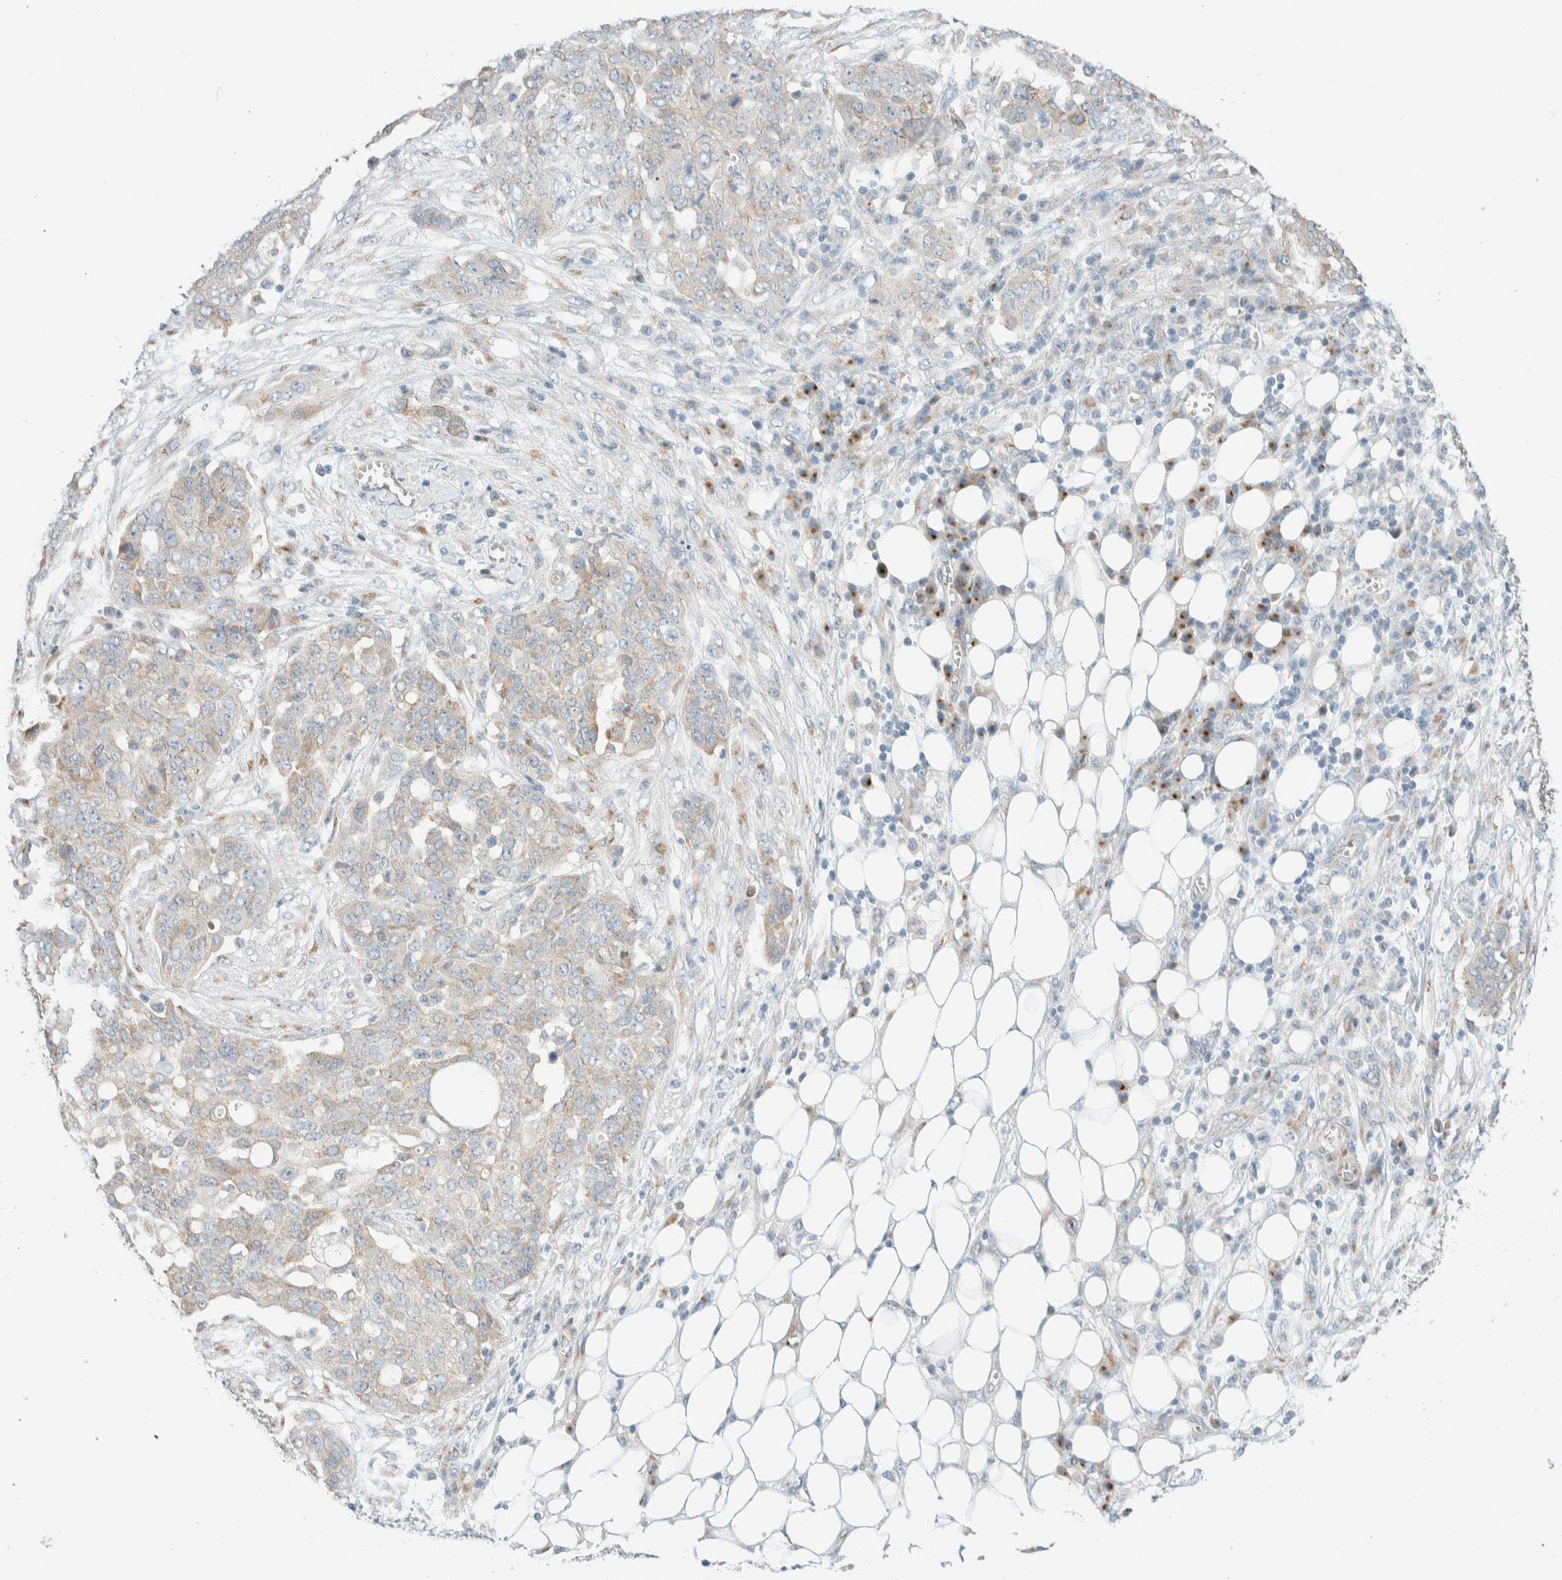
{"staining": {"intensity": "weak", "quantity": "25%-75%", "location": "cytoplasmic/membranous"}, "tissue": "ovarian cancer", "cell_type": "Tumor cells", "image_type": "cancer", "snomed": [{"axis": "morphology", "description": "Cystadenocarcinoma, serous, NOS"}, {"axis": "topography", "description": "Soft tissue"}, {"axis": "topography", "description": "Ovary"}], "caption": "Human ovarian cancer stained with a protein marker exhibits weak staining in tumor cells.", "gene": "TMEM184B", "patient": {"sex": "female", "age": 57}}